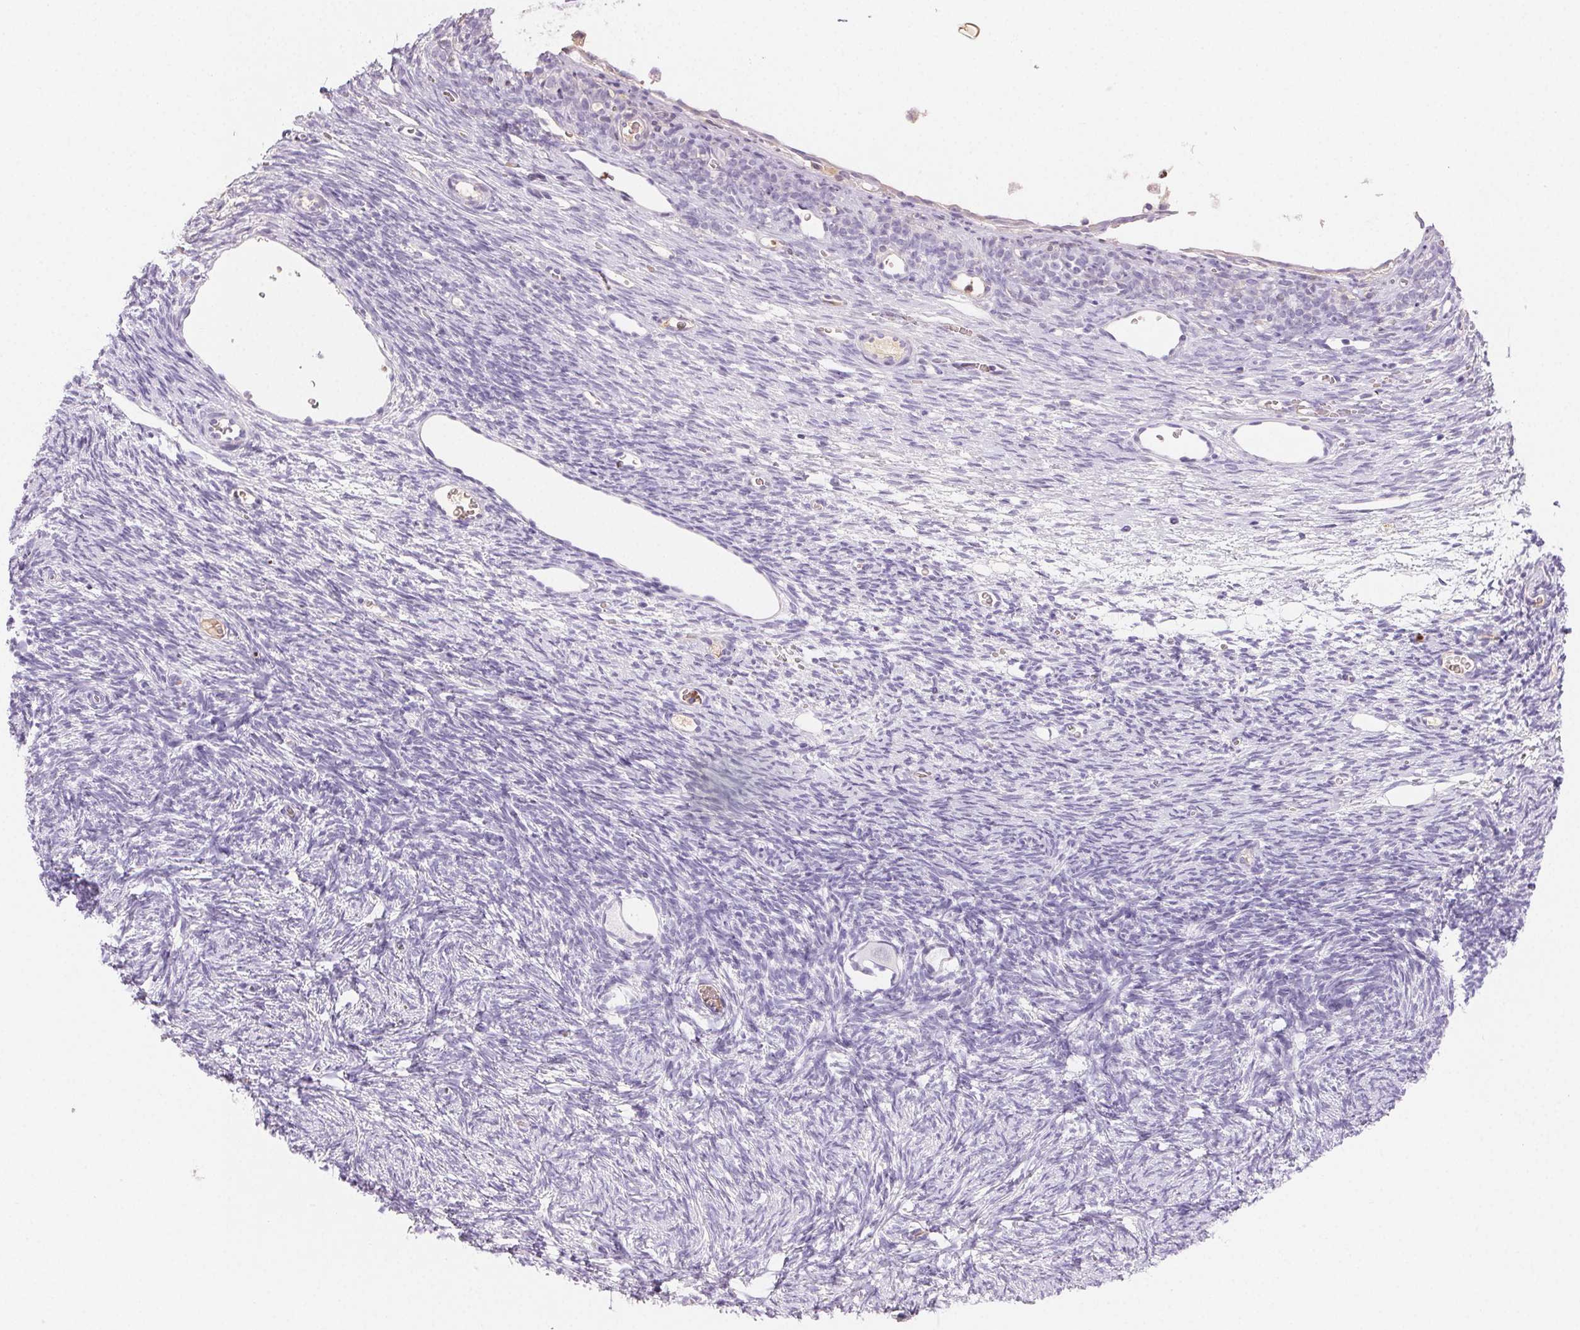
{"staining": {"intensity": "negative", "quantity": "none", "location": "none"}, "tissue": "ovary", "cell_type": "Follicle cells", "image_type": "normal", "snomed": [{"axis": "morphology", "description": "Normal tissue, NOS"}, {"axis": "topography", "description": "Ovary"}], "caption": "IHC histopathology image of normal human ovary stained for a protein (brown), which reveals no staining in follicle cells. Brightfield microscopy of IHC stained with DAB (brown) and hematoxylin (blue), captured at high magnification.", "gene": "PADI4", "patient": {"sex": "female", "age": 34}}